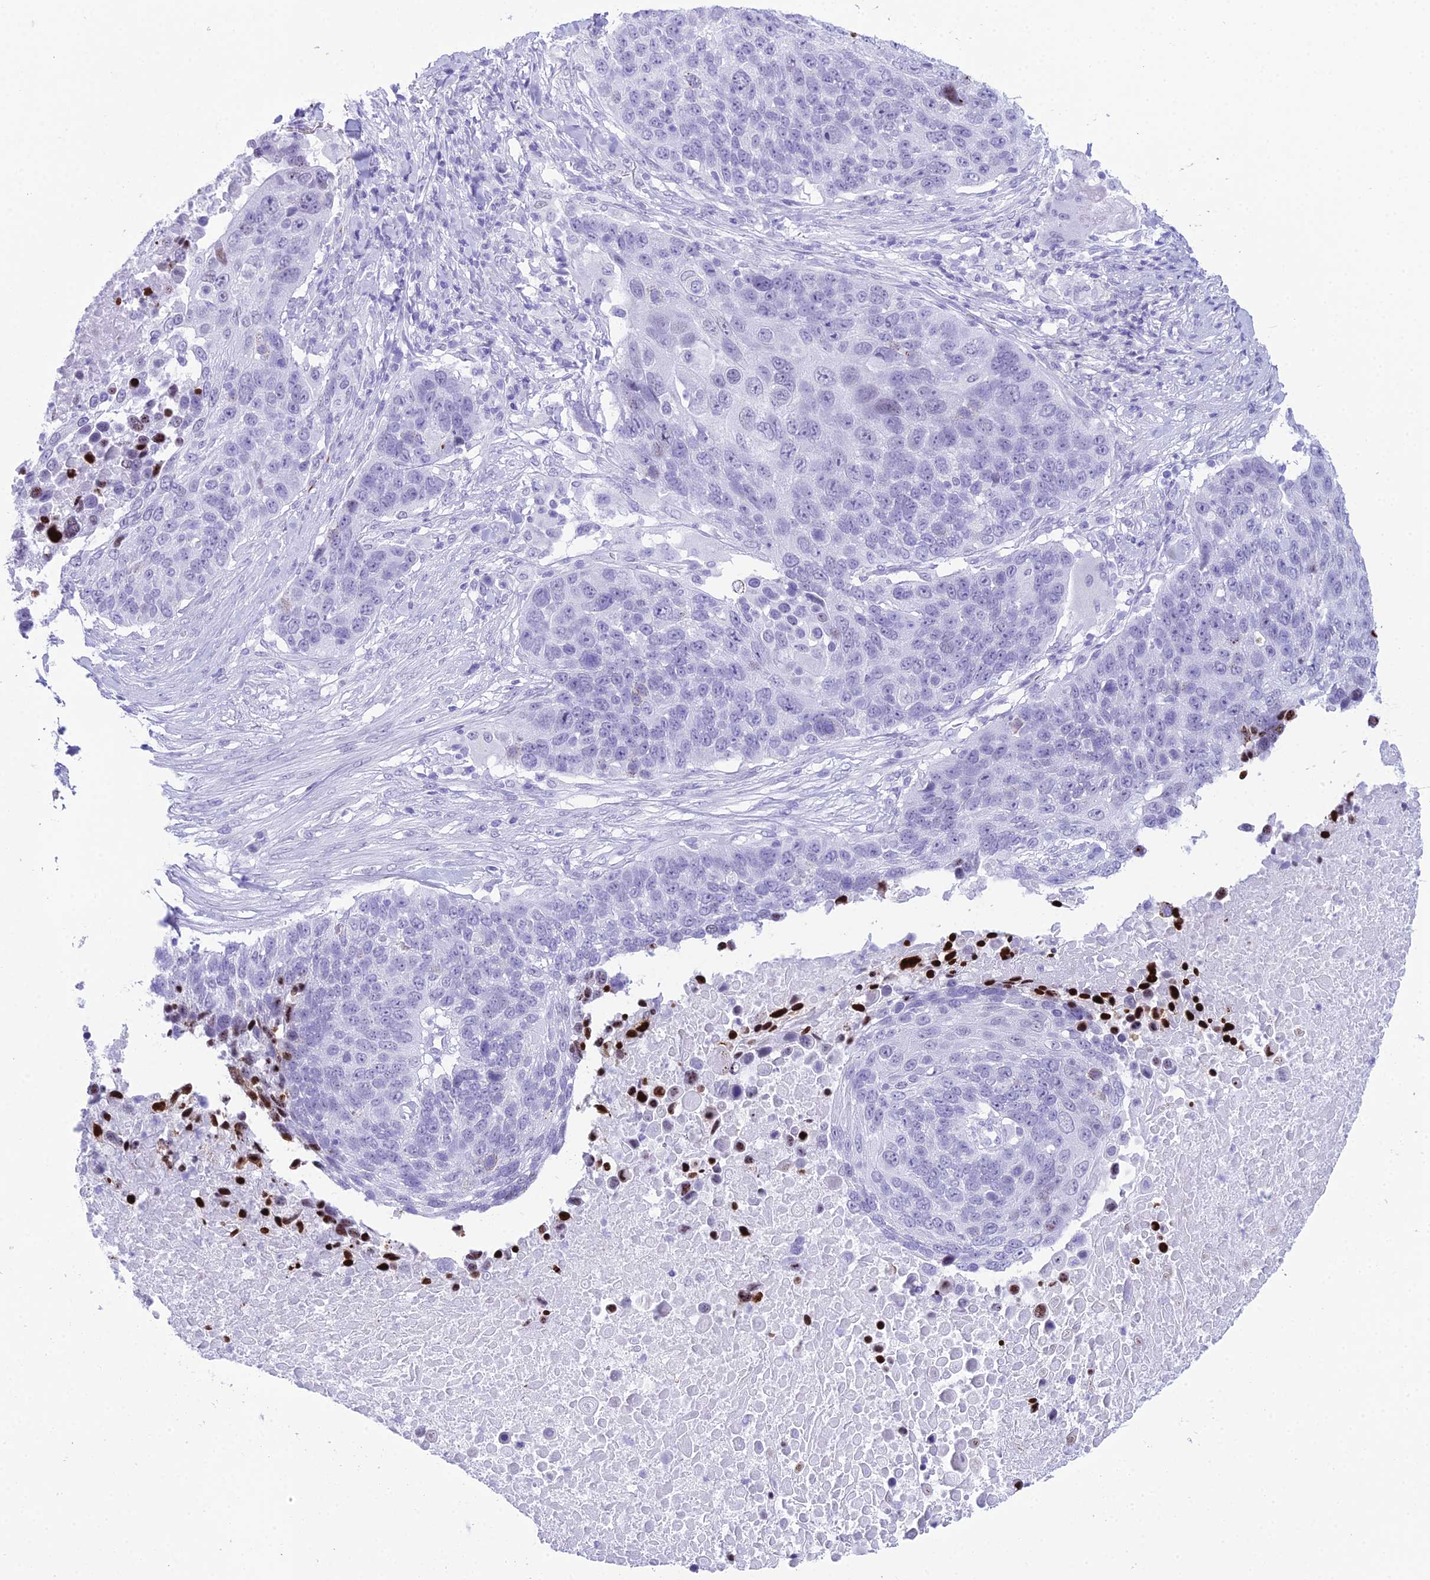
{"staining": {"intensity": "negative", "quantity": "none", "location": "none"}, "tissue": "lung cancer", "cell_type": "Tumor cells", "image_type": "cancer", "snomed": [{"axis": "morphology", "description": "Normal tissue, NOS"}, {"axis": "morphology", "description": "Squamous cell carcinoma, NOS"}, {"axis": "topography", "description": "Lymph node"}, {"axis": "topography", "description": "Lung"}], "caption": "Image shows no significant protein staining in tumor cells of lung cancer (squamous cell carcinoma).", "gene": "RNPS1", "patient": {"sex": "male", "age": 66}}